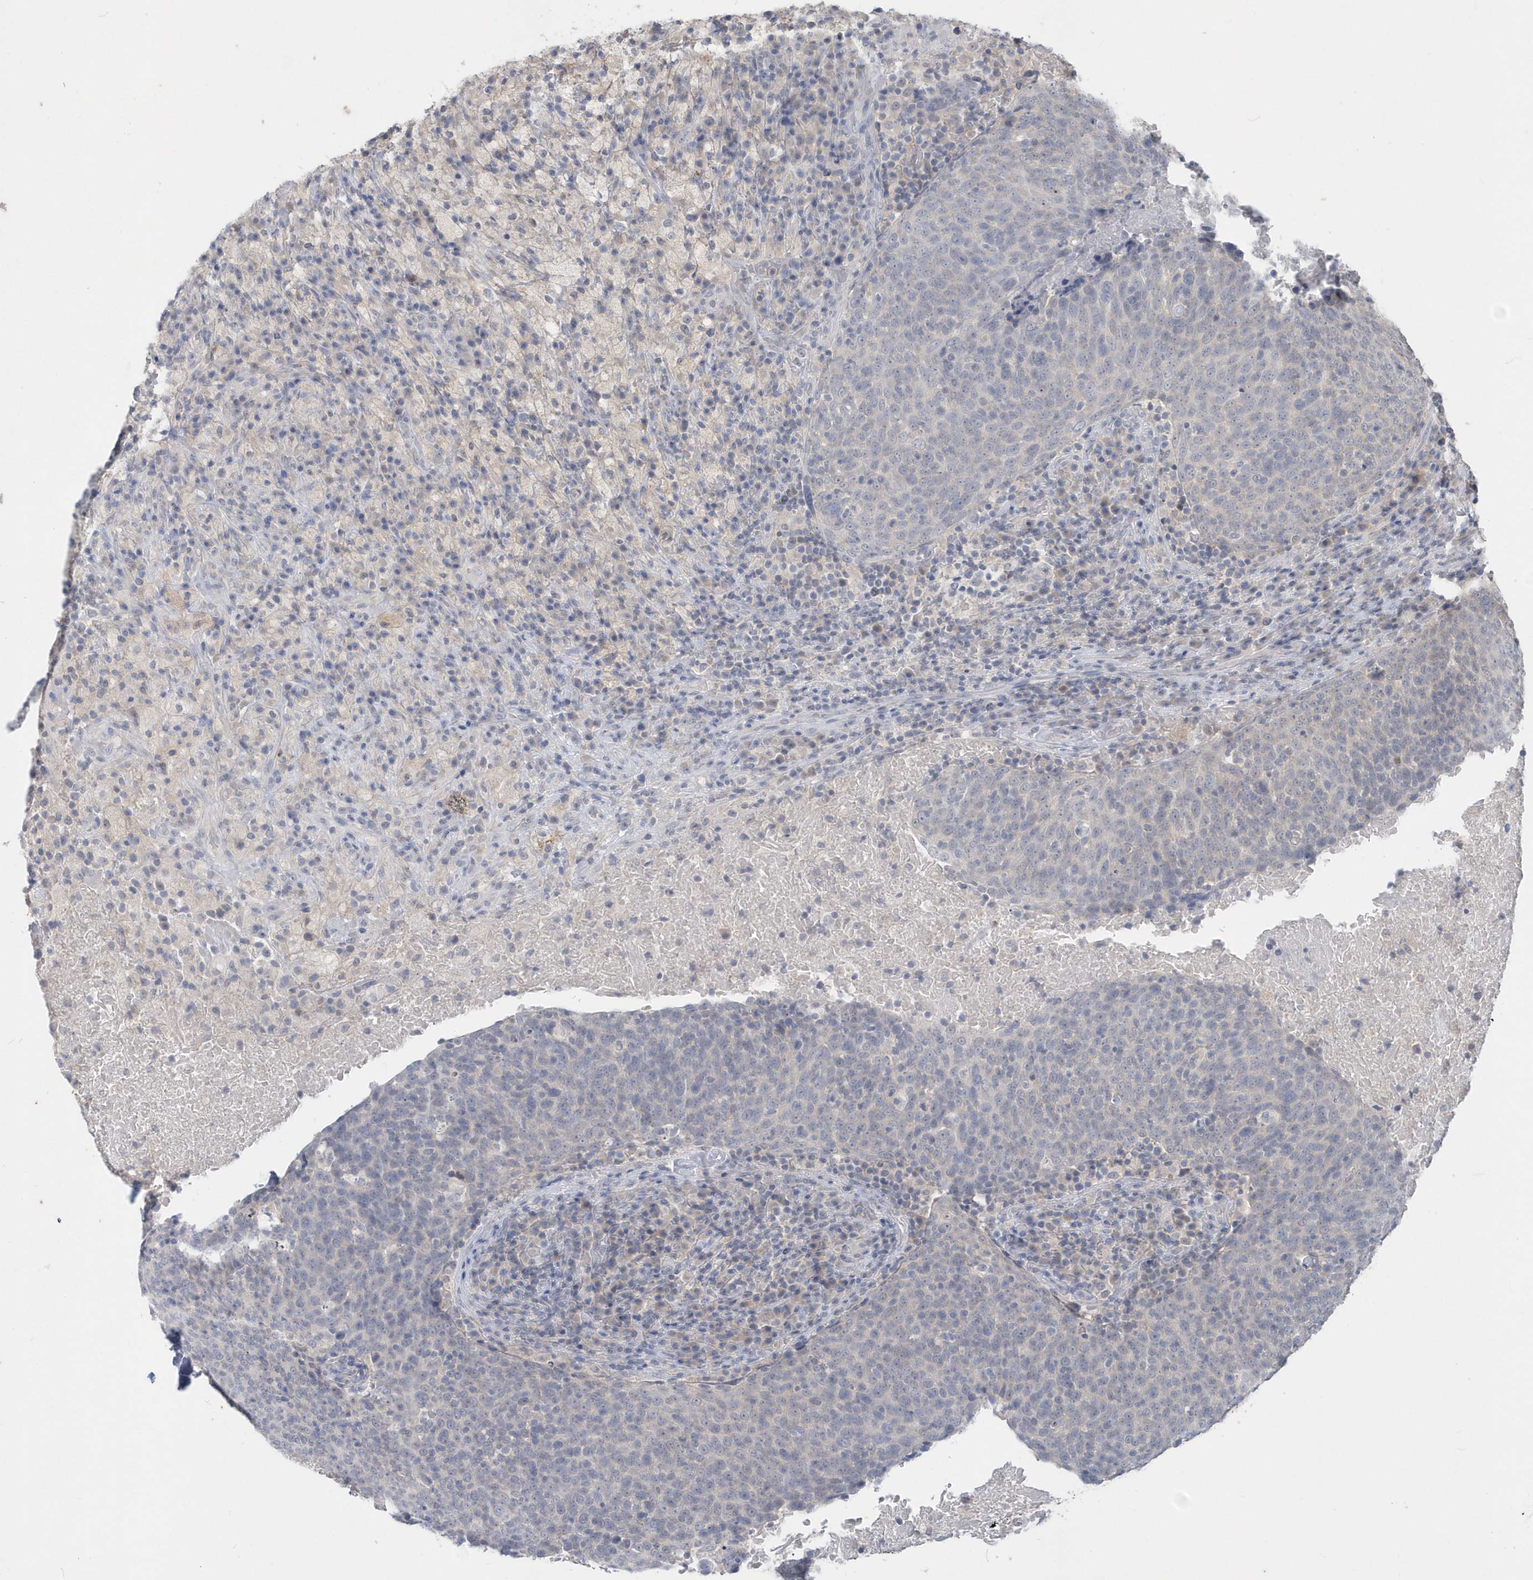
{"staining": {"intensity": "negative", "quantity": "none", "location": "none"}, "tissue": "head and neck cancer", "cell_type": "Tumor cells", "image_type": "cancer", "snomed": [{"axis": "morphology", "description": "Squamous cell carcinoma, NOS"}, {"axis": "morphology", "description": "Squamous cell carcinoma, metastatic, NOS"}, {"axis": "topography", "description": "Lymph node"}, {"axis": "topography", "description": "Head-Neck"}], "caption": "The image displays no staining of tumor cells in squamous cell carcinoma (head and neck).", "gene": "AKR7A2", "patient": {"sex": "male", "age": 62}}